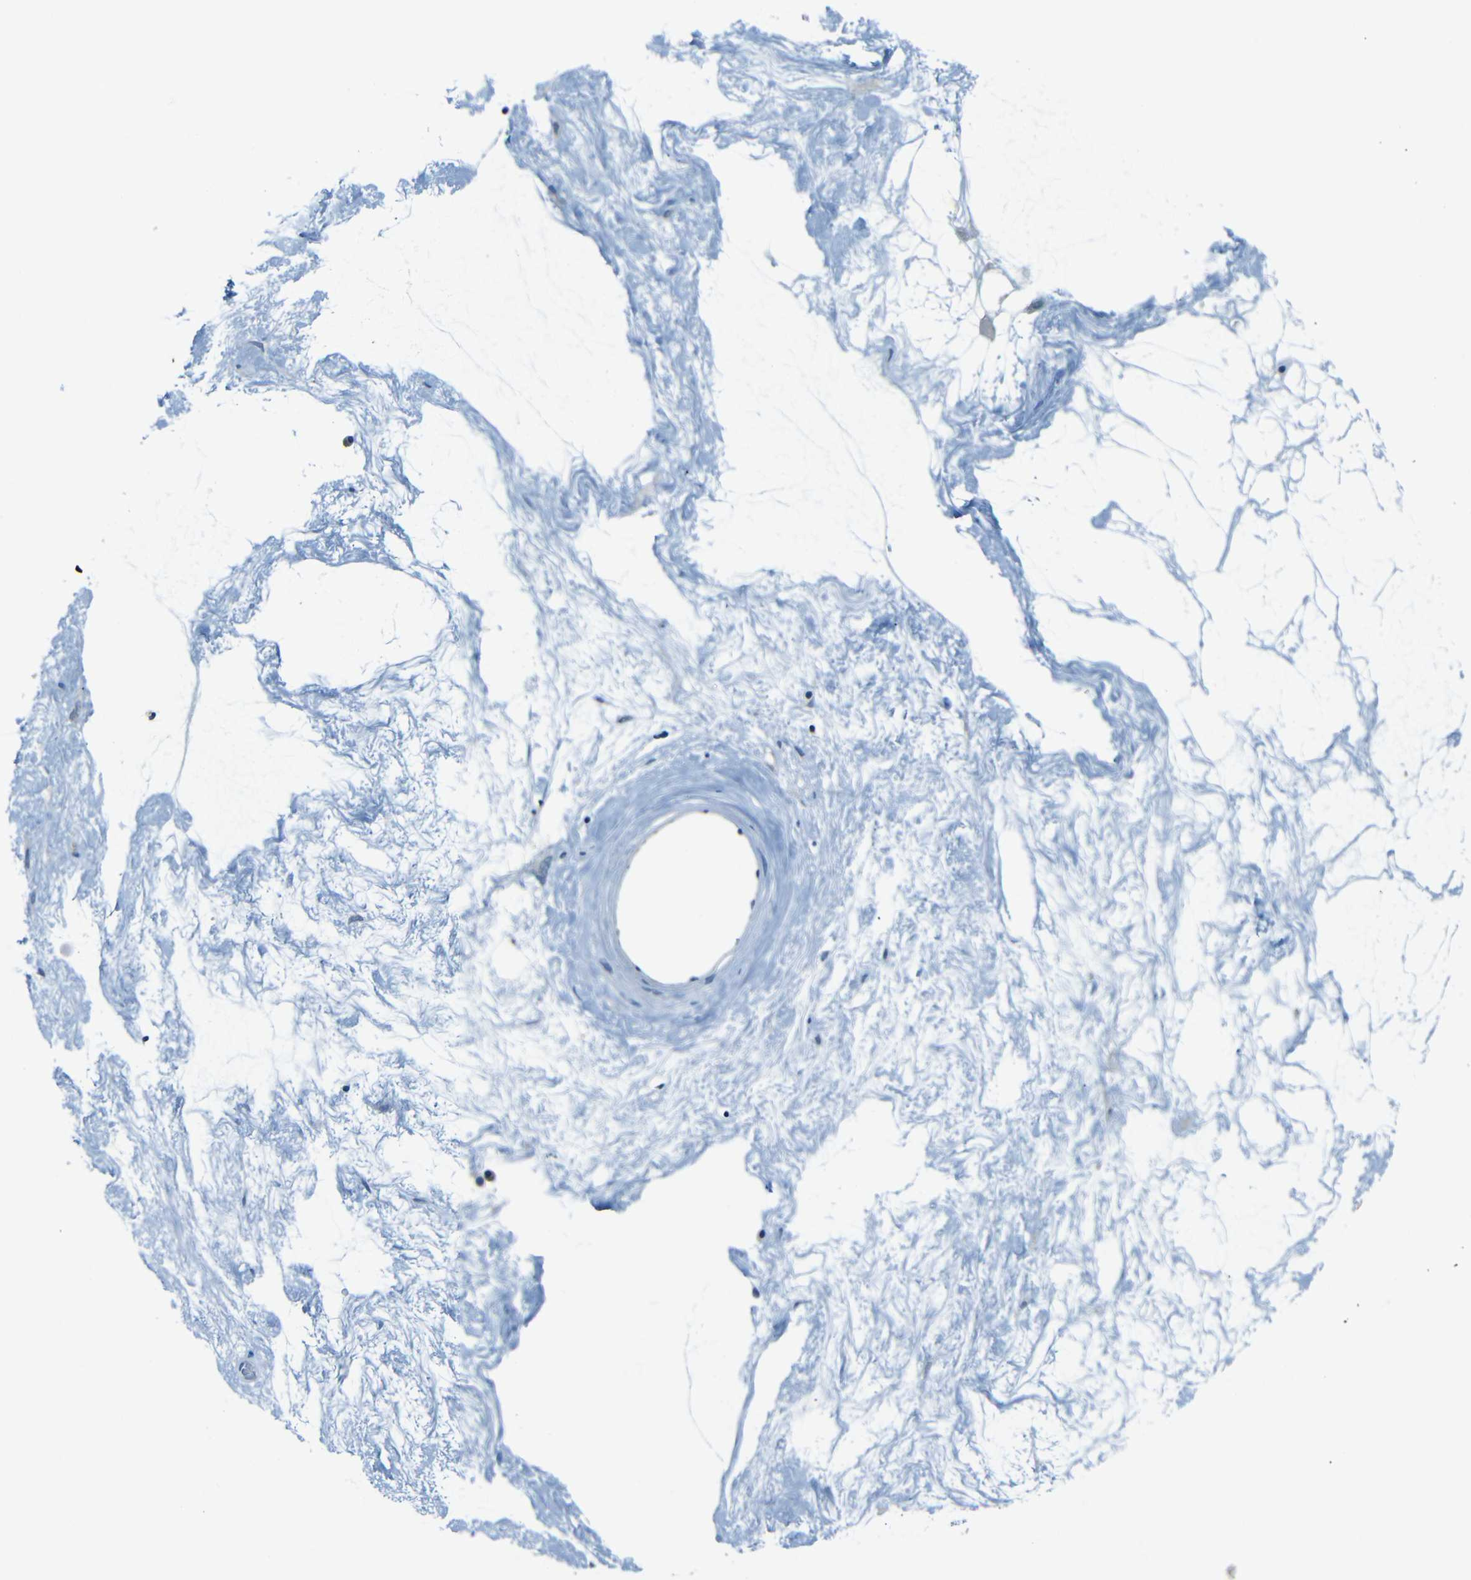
{"staining": {"intensity": "weak", "quantity": "<25%", "location": "cytoplasmic/membranous"}, "tissue": "nasopharynx", "cell_type": "Respiratory epithelial cells", "image_type": "normal", "snomed": [{"axis": "morphology", "description": "Normal tissue, NOS"}, {"axis": "morphology", "description": "Inflammation, NOS"}, {"axis": "topography", "description": "Nasopharynx"}], "caption": "Respiratory epithelial cells are negative for protein expression in unremarkable human nasopharynx. (DAB immunohistochemistry (IHC), high magnification).", "gene": "ZMAT1", "patient": {"sex": "male", "age": 48}}